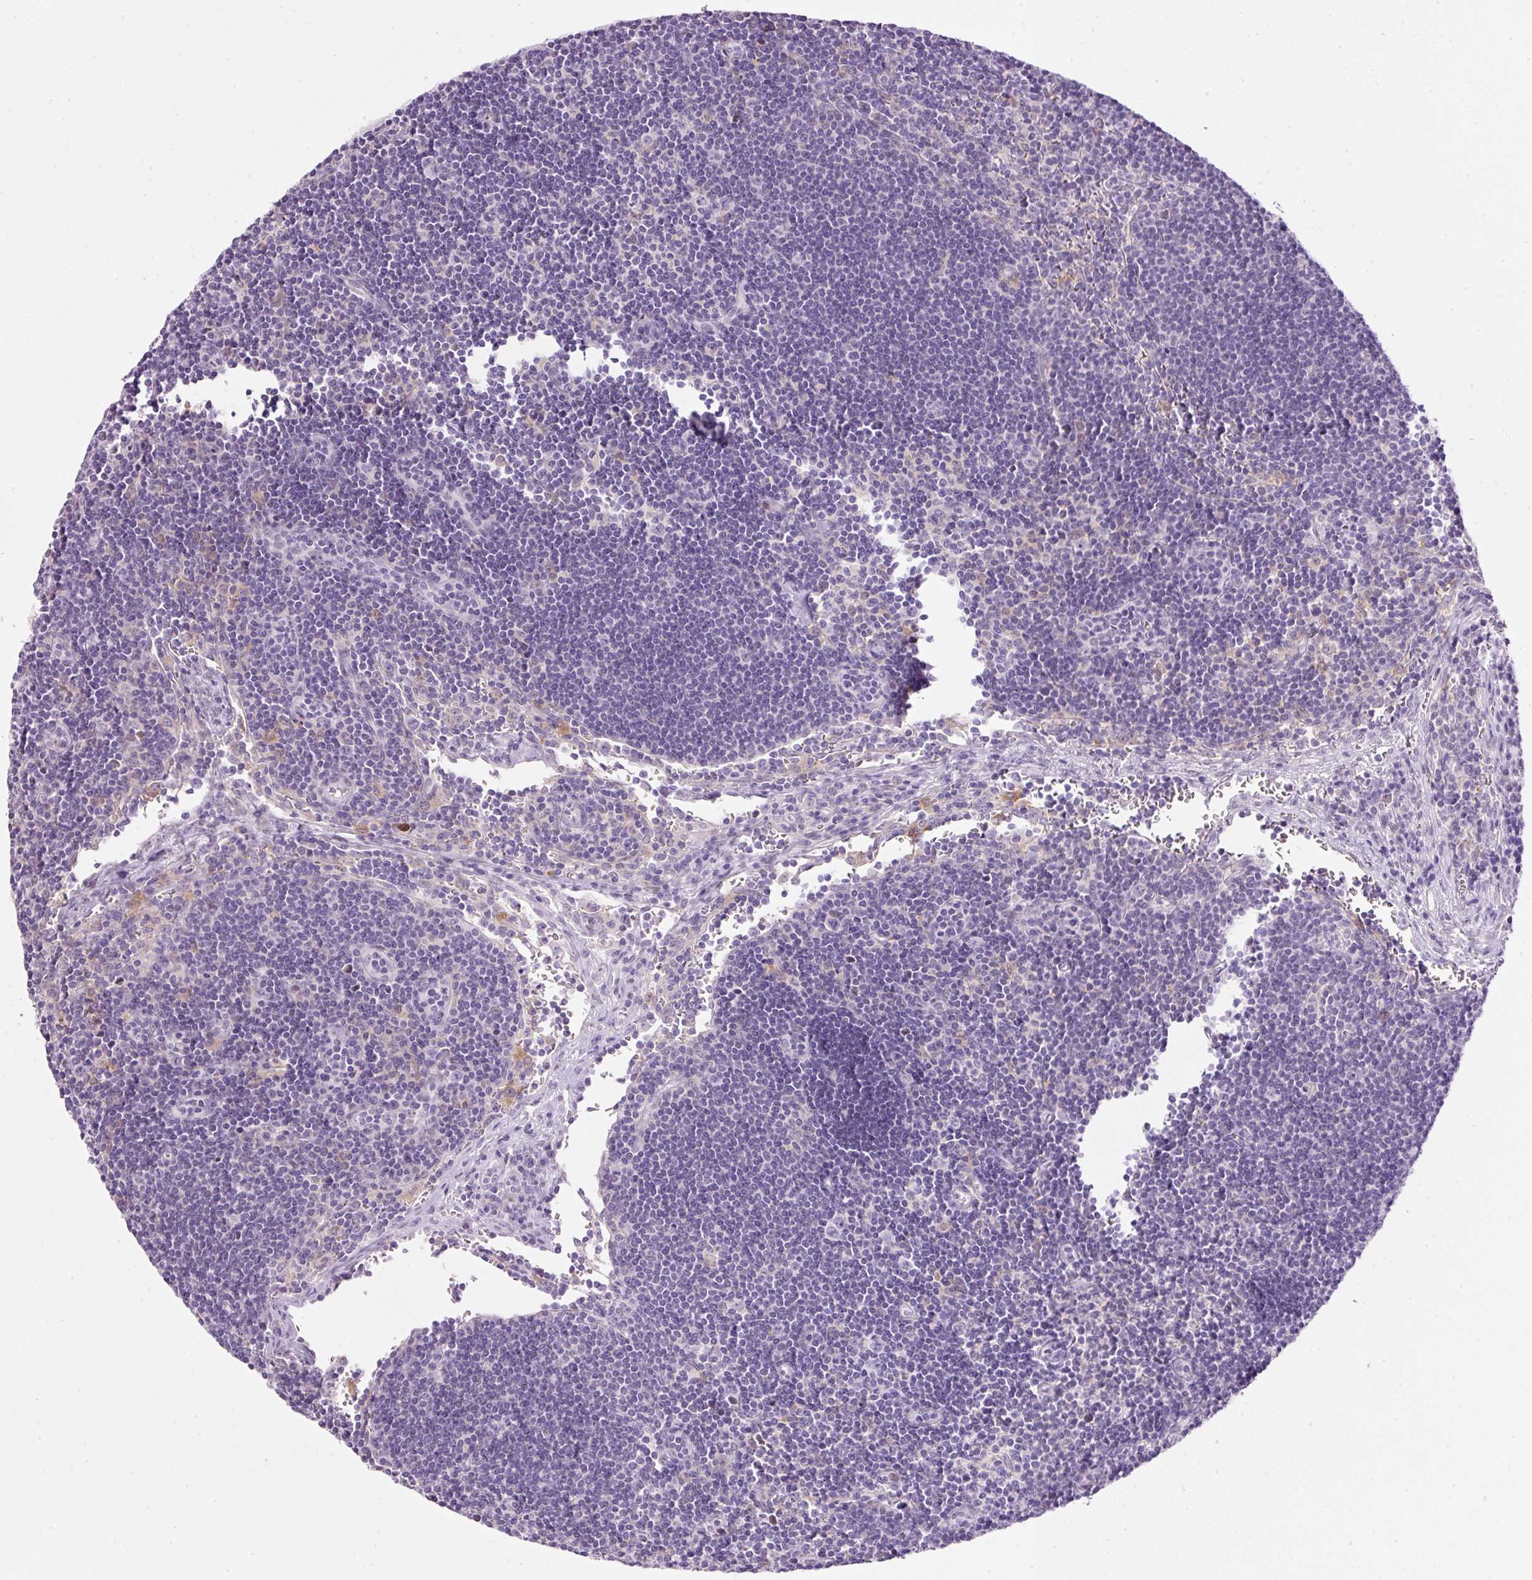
{"staining": {"intensity": "negative", "quantity": "none", "location": "none"}, "tissue": "lymph node", "cell_type": "Germinal center cells", "image_type": "normal", "snomed": [{"axis": "morphology", "description": "Normal tissue, NOS"}, {"axis": "topography", "description": "Lymph node"}], "caption": "This is a micrograph of immunohistochemistry (IHC) staining of benign lymph node, which shows no positivity in germinal center cells.", "gene": "SRC", "patient": {"sex": "female", "age": 29}}